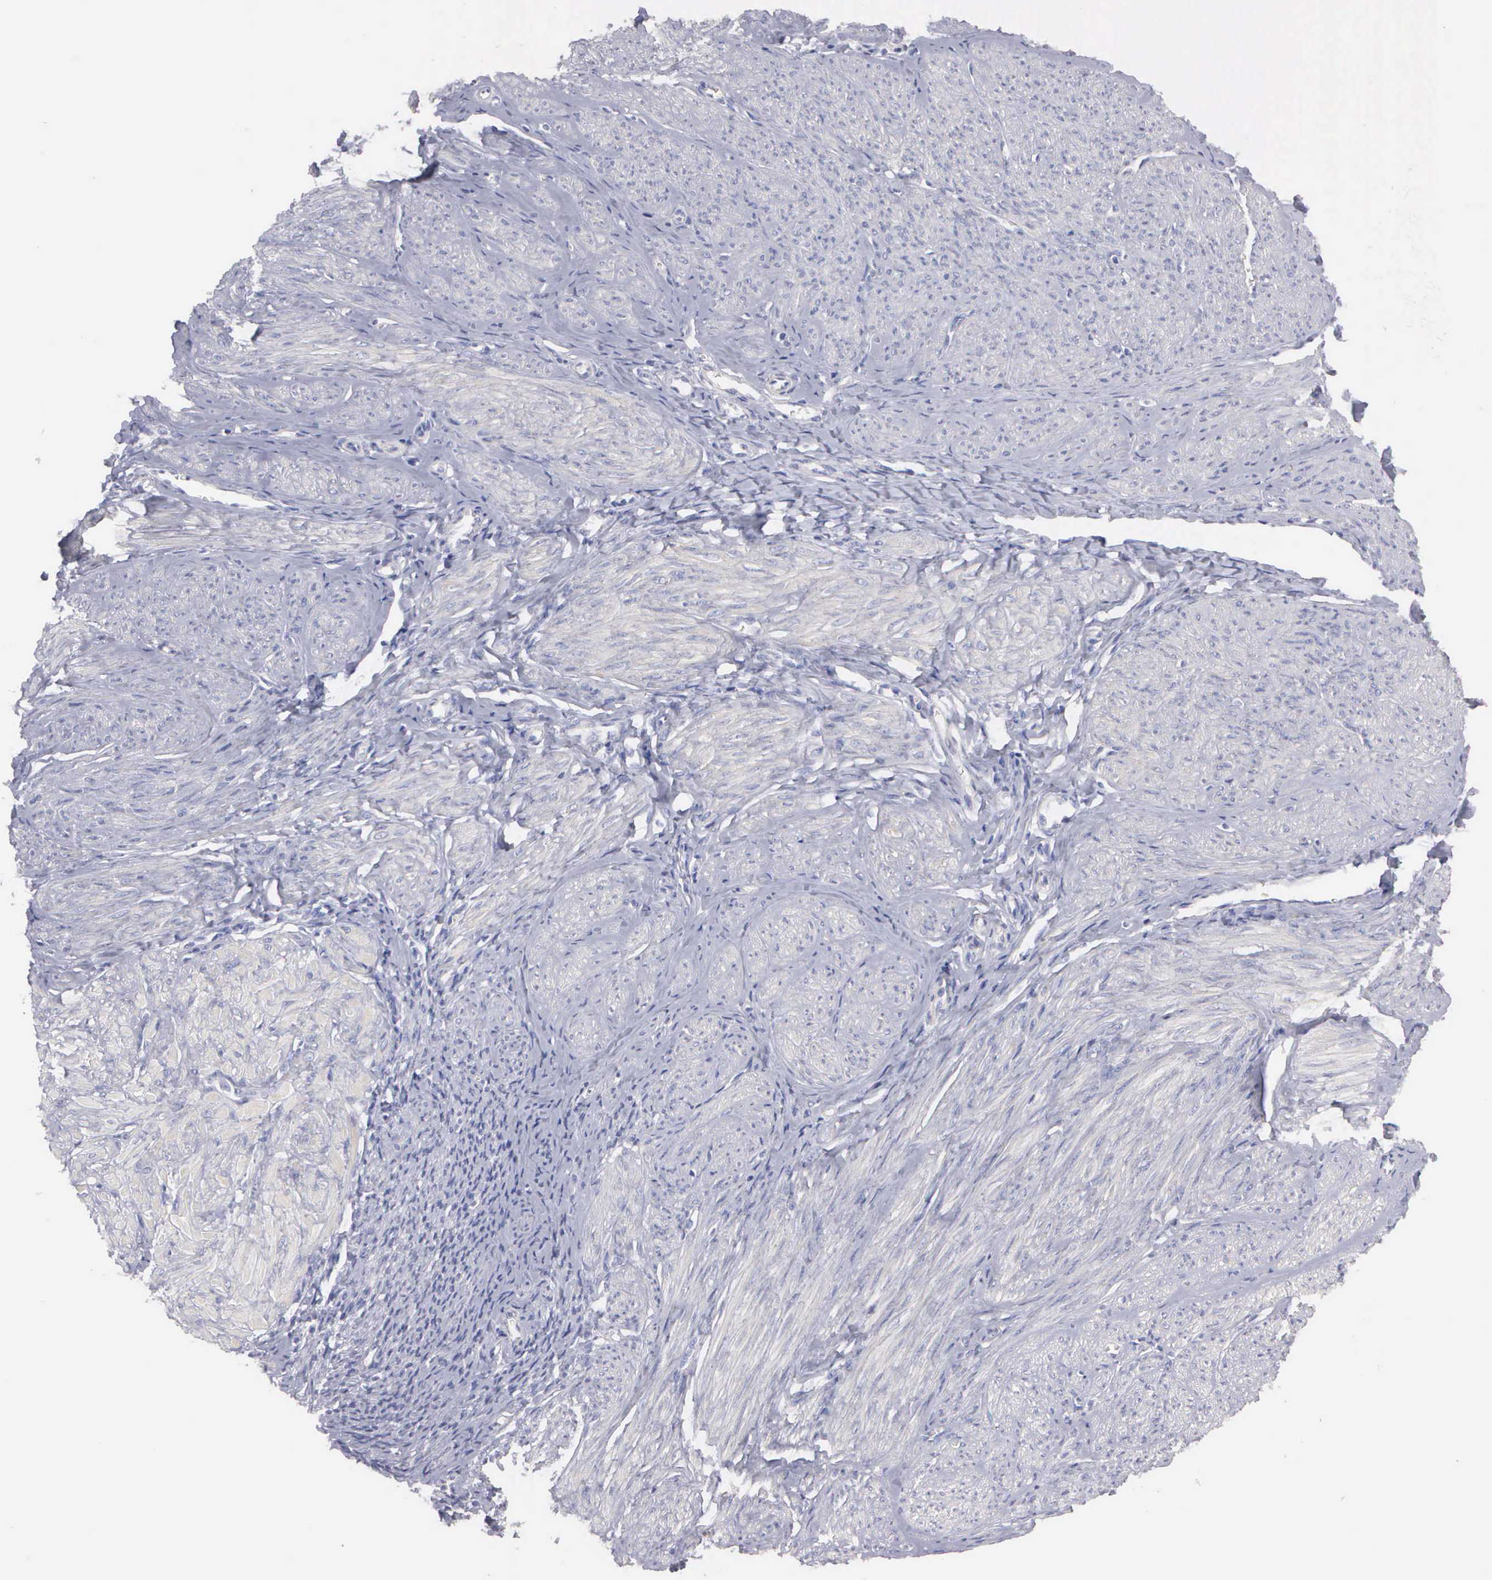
{"staining": {"intensity": "negative", "quantity": "none", "location": "none"}, "tissue": "smooth muscle", "cell_type": "Smooth muscle cells", "image_type": "normal", "snomed": [{"axis": "morphology", "description": "Normal tissue, NOS"}, {"axis": "topography", "description": "Uterus"}], "caption": "Immunohistochemistry (IHC) micrograph of benign smooth muscle: human smooth muscle stained with DAB displays no significant protein expression in smooth muscle cells.", "gene": "CEP170B", "patient": {"sex": "female", "age": 45}}